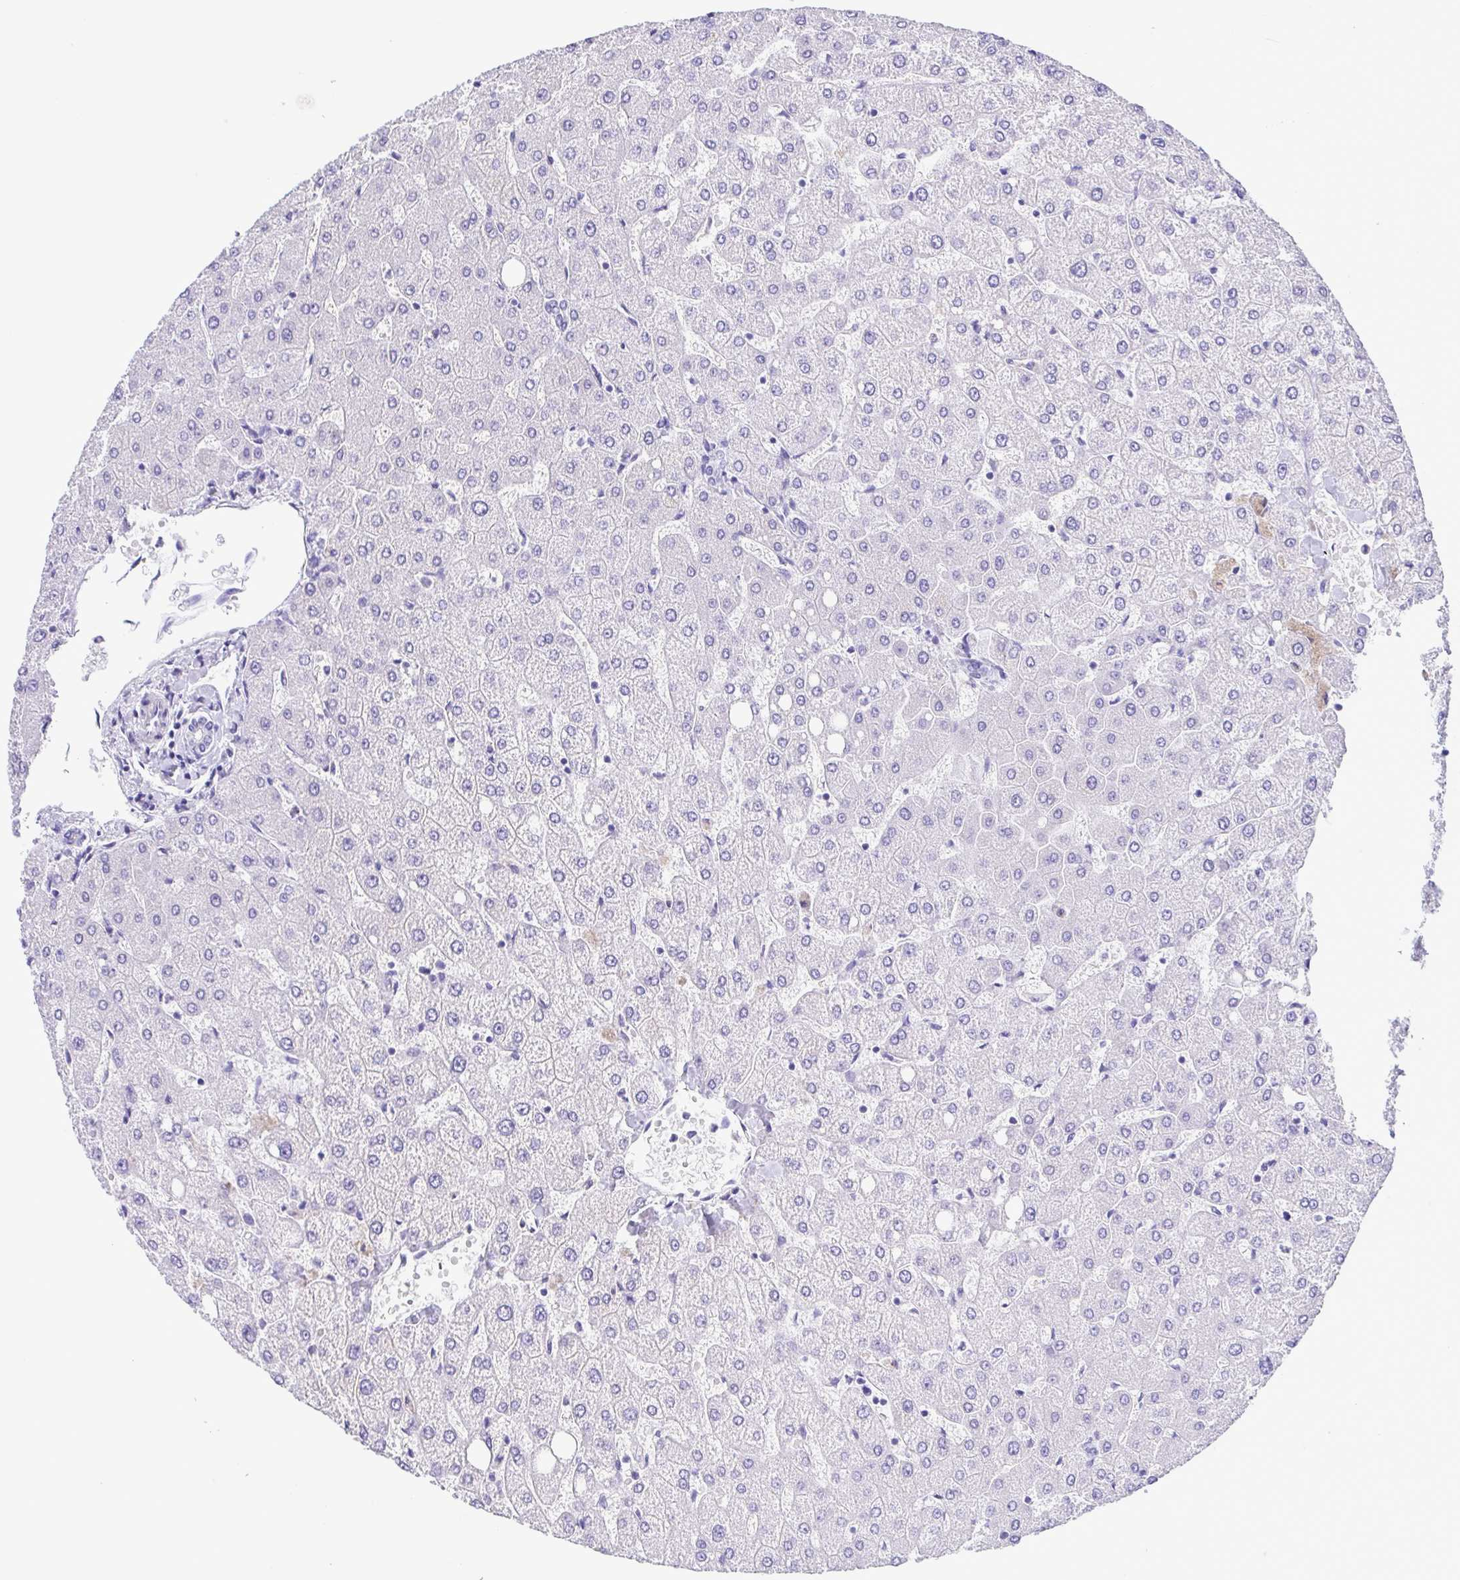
{"staining": {"intensity": "negative", "quantity": "none", "location": "none"}, "tissue": "liver", "cell_type": "Cholangiocytes", "image_type": "normal", "snomed": [{"axis": "morphology", "description": "Normal tissue, NOS"}, {"axis": "topography", "description": "Liver"}], "caption": "Immunohistochemistry micrograph of unremarkable liver stained for a protein (brown), which exhibits no staining in cholangiocytes.", "gene": "OVGP1", "patient": {"sex": "female", "age": 54}}